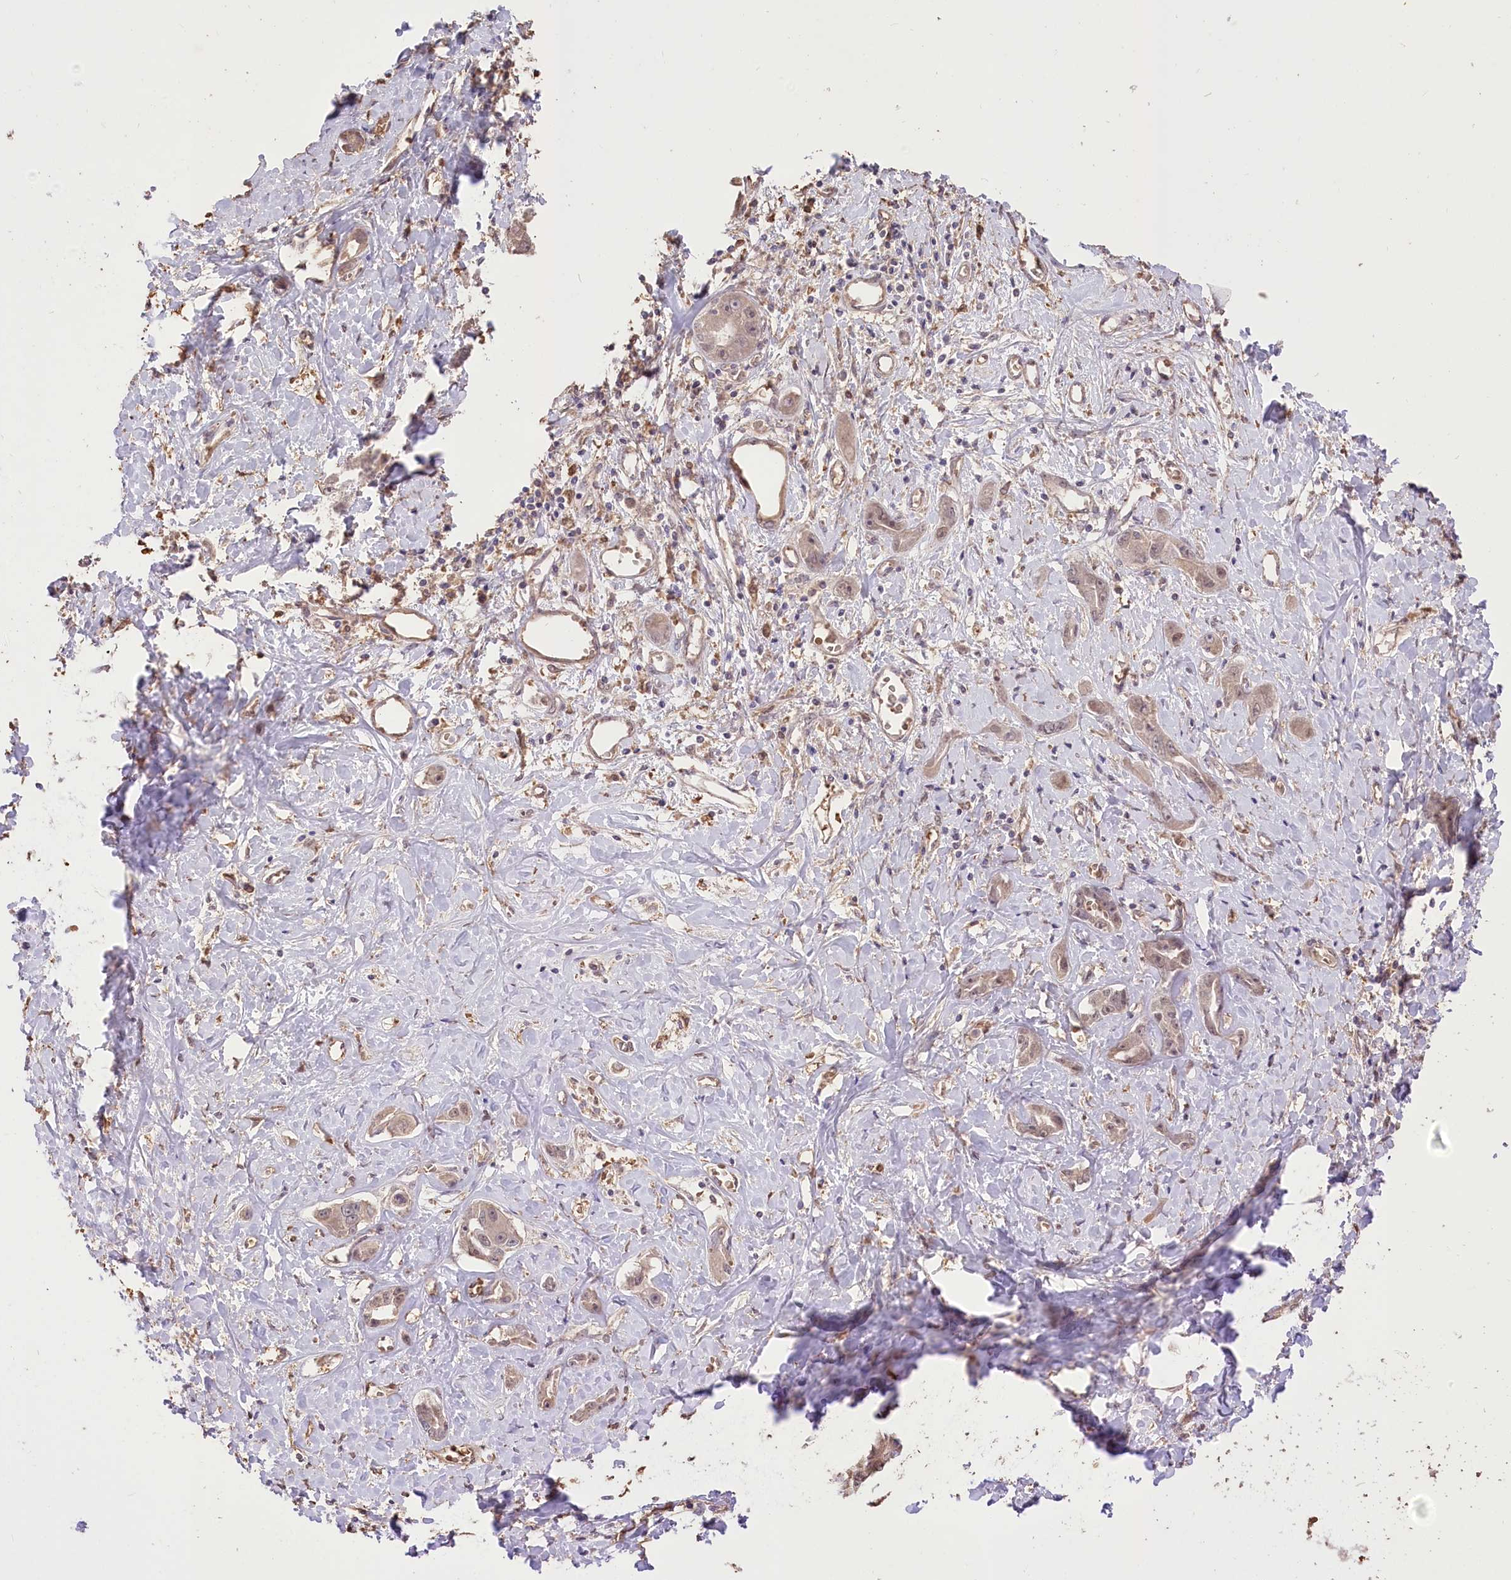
{"staining": {"intensity": "negative", "quantity": "none", "location": "none"}, "tissue": "liver cancer", "cell_type": "Tumor cells", "image_type": "cancer", "snomed": [{"axis": "morphology", "description": "Cholangiocarcinoma"}, {"axis": "topography", "description": "Liver"}], "caption": "IHC micrograph of neoplastic tissue: cholangiocarcinoma (liver) stained with DAB displays no significant protein positivity in tumor cells. The staining is performed using DAB (3,3'-diaminobenzidine) brown chromogen with nuclei counter-stained in using hematoxylin.", "gene": "R3HDM2", "patient": {"sex": "male", "age": 59}}